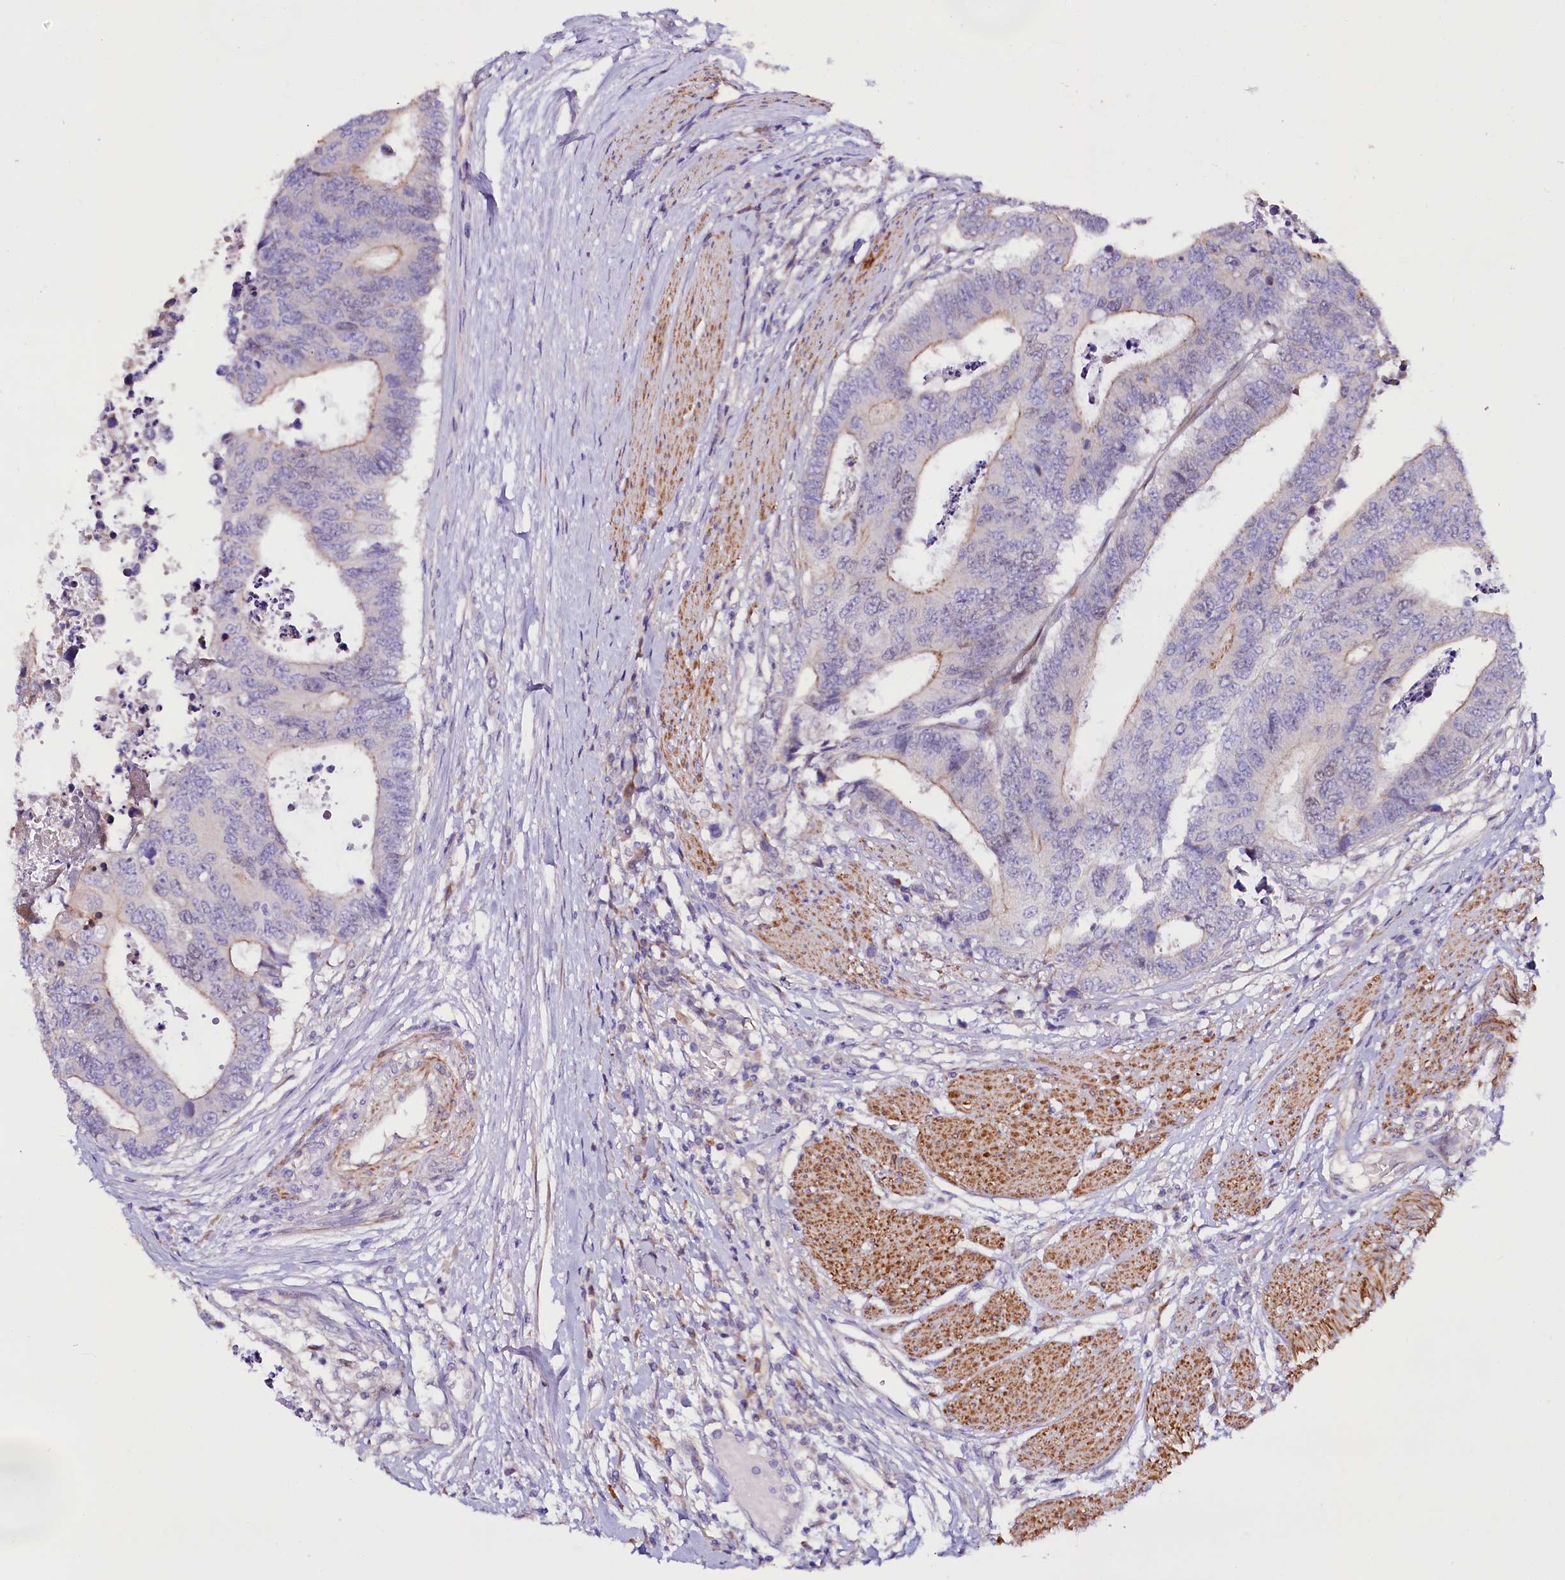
{"staining": {"intensity": "weak", "quantity": "<25%", "location": "cytoplasmic/membranous"}, "tissue": "colorectal cancer", "cell_type": "Tumor cells", "image_type": "cancer", "snomed": [{"axis": "morphology", "description": "Adenocarcinoma, NOS"}, {"axis": "topography", "description": "Rectum"}], "caption": "Tumor cells are negative for brown protein staining in colorectal cancer.", "gene": "WNT8A", "patient": {"sex": "male", "age": 84}}